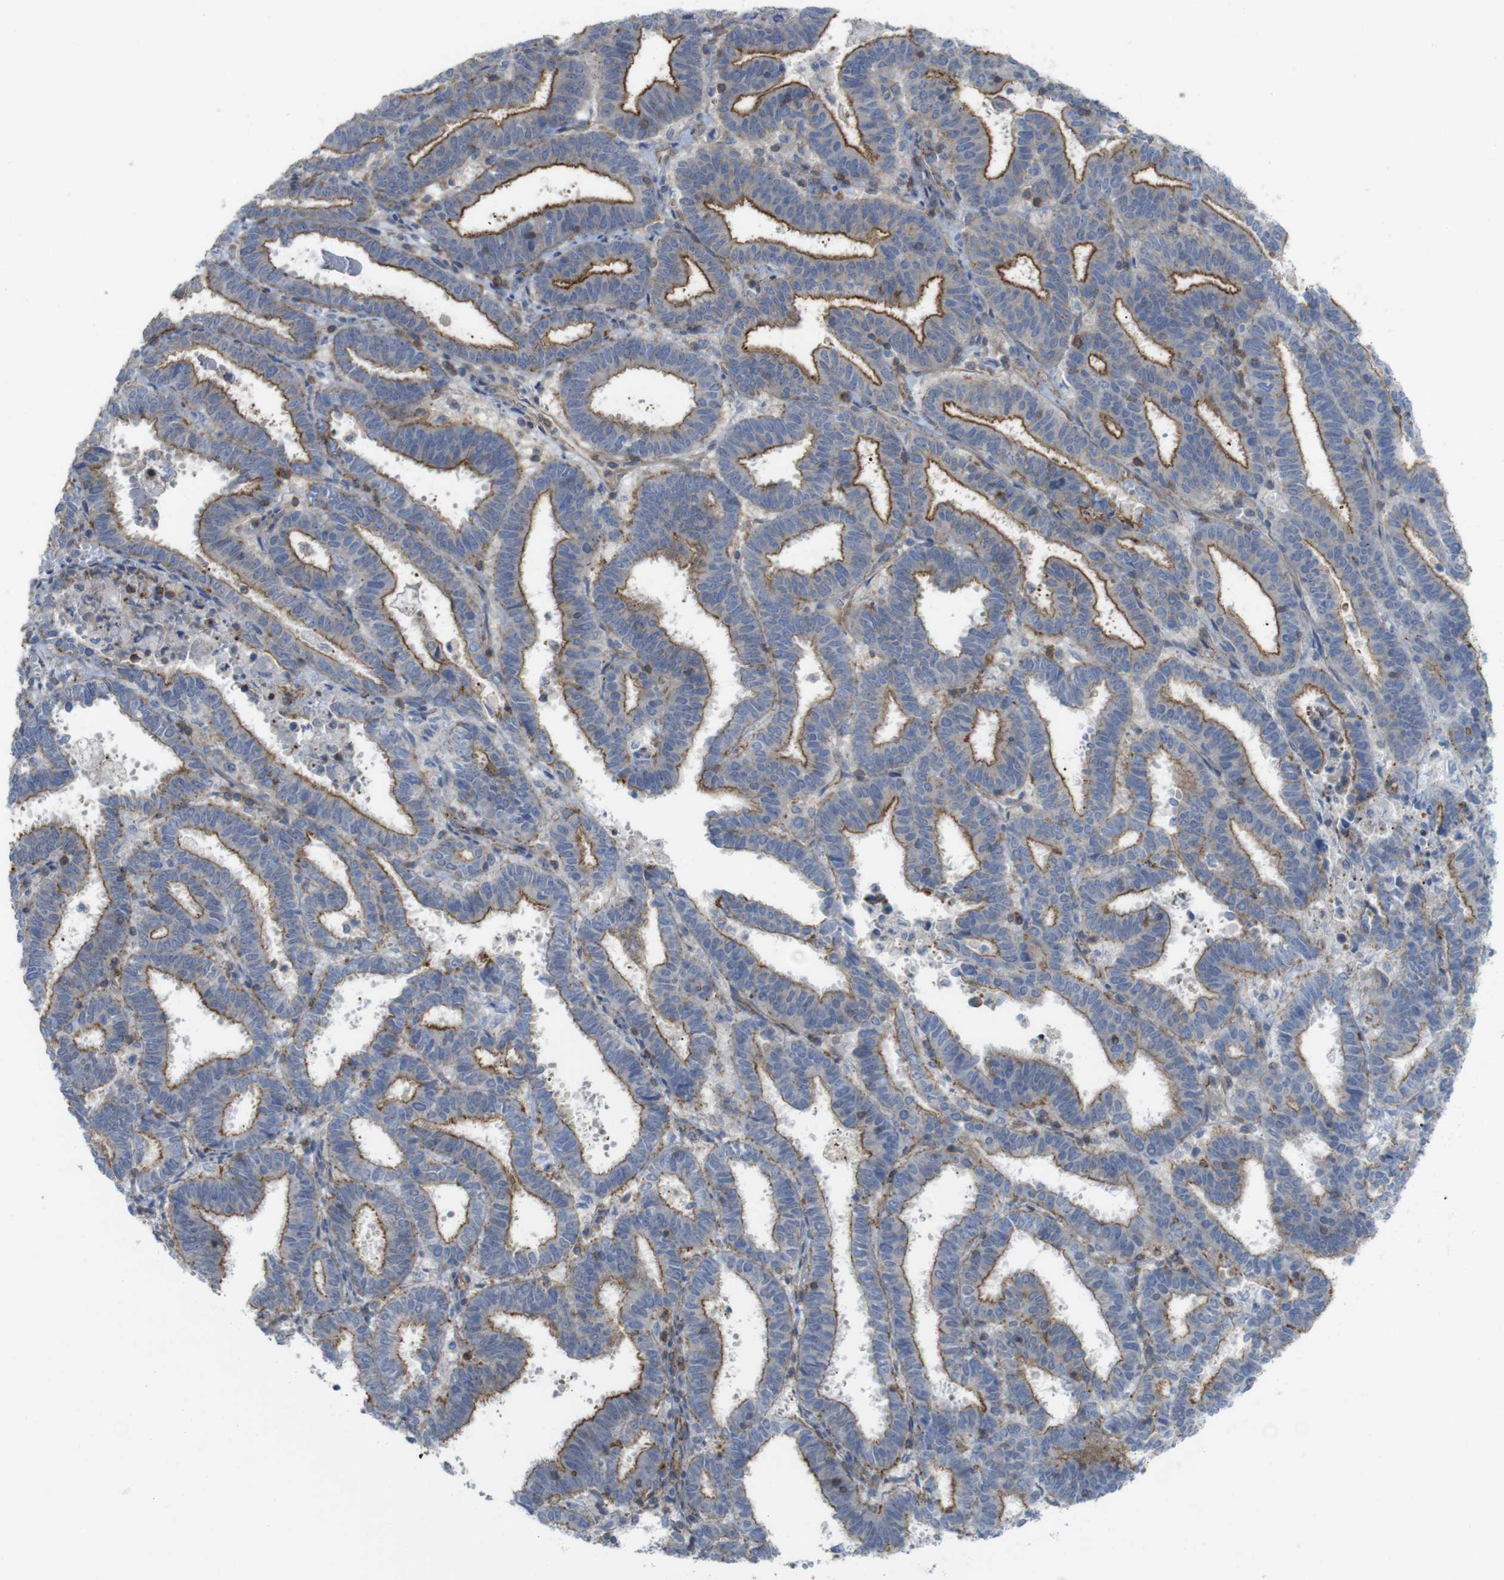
{"staining": {"intensity": "moderate", "quantity": ">75%", "location": "cytoplasmic/membranous"}, "tissue": "endometrial cancer", "cell_type": "Tumor cells", "image_type": "cancer", "snomed": [{"axis": "morphology", "description": "Adenocarcinoma, NOS"}, {"axis": "topography", "description": "Uterus"}], "caption": "About >75% of tumor cells in endometrial cancer (adenocarcinoma) reveal moderate cytoplasmic/membranous protein expression as visualized by brown immunohistochemical staining.", "gene": "PREX2", "patient": {"sex": "female", "age": 83}}